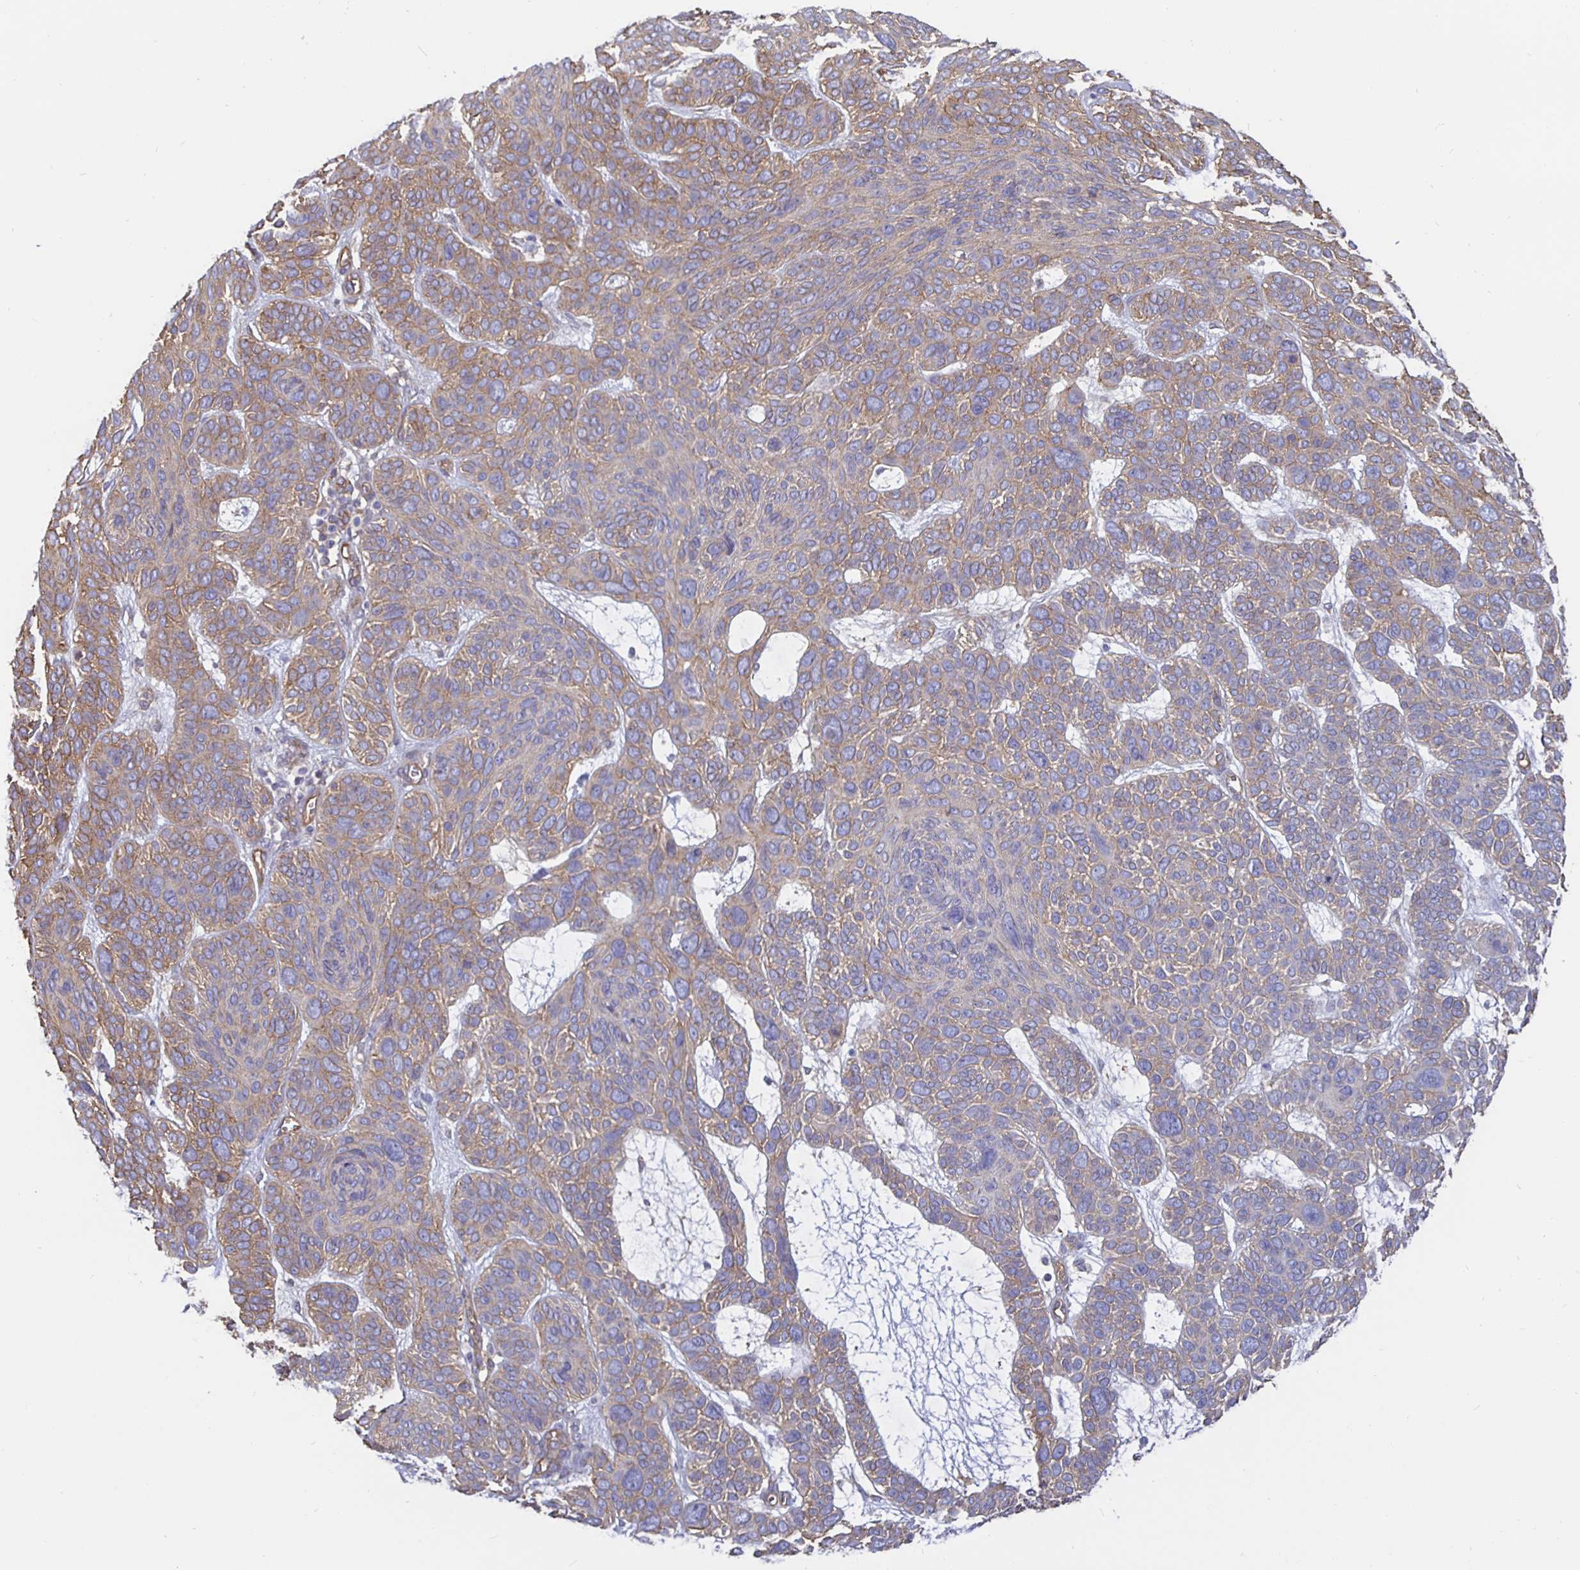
{"staining": {"intensity": "moderate", "quantity": "25%-75%", "location": "cytoplasmic/membranous"}, "tissue": "skin cancer", "cell_type": "Tumor cells", "image_type": "cancer", "snomed": [{"axis": "morphology", "description": "Basal cell carcinoma"}, {"axis": "topography", "description": "Skin"}, {"axis": "topography", "description": "Skin of face"}], "caption": "A high-resolution micrograph shows IHC staining of skin cancer, which demonstrates moderate cytoplasmic/membranous staining in about 25%-75% of tumor cells.", "gene": "ARHGEF39", "patient": {"sex": "male", "age": 73}}